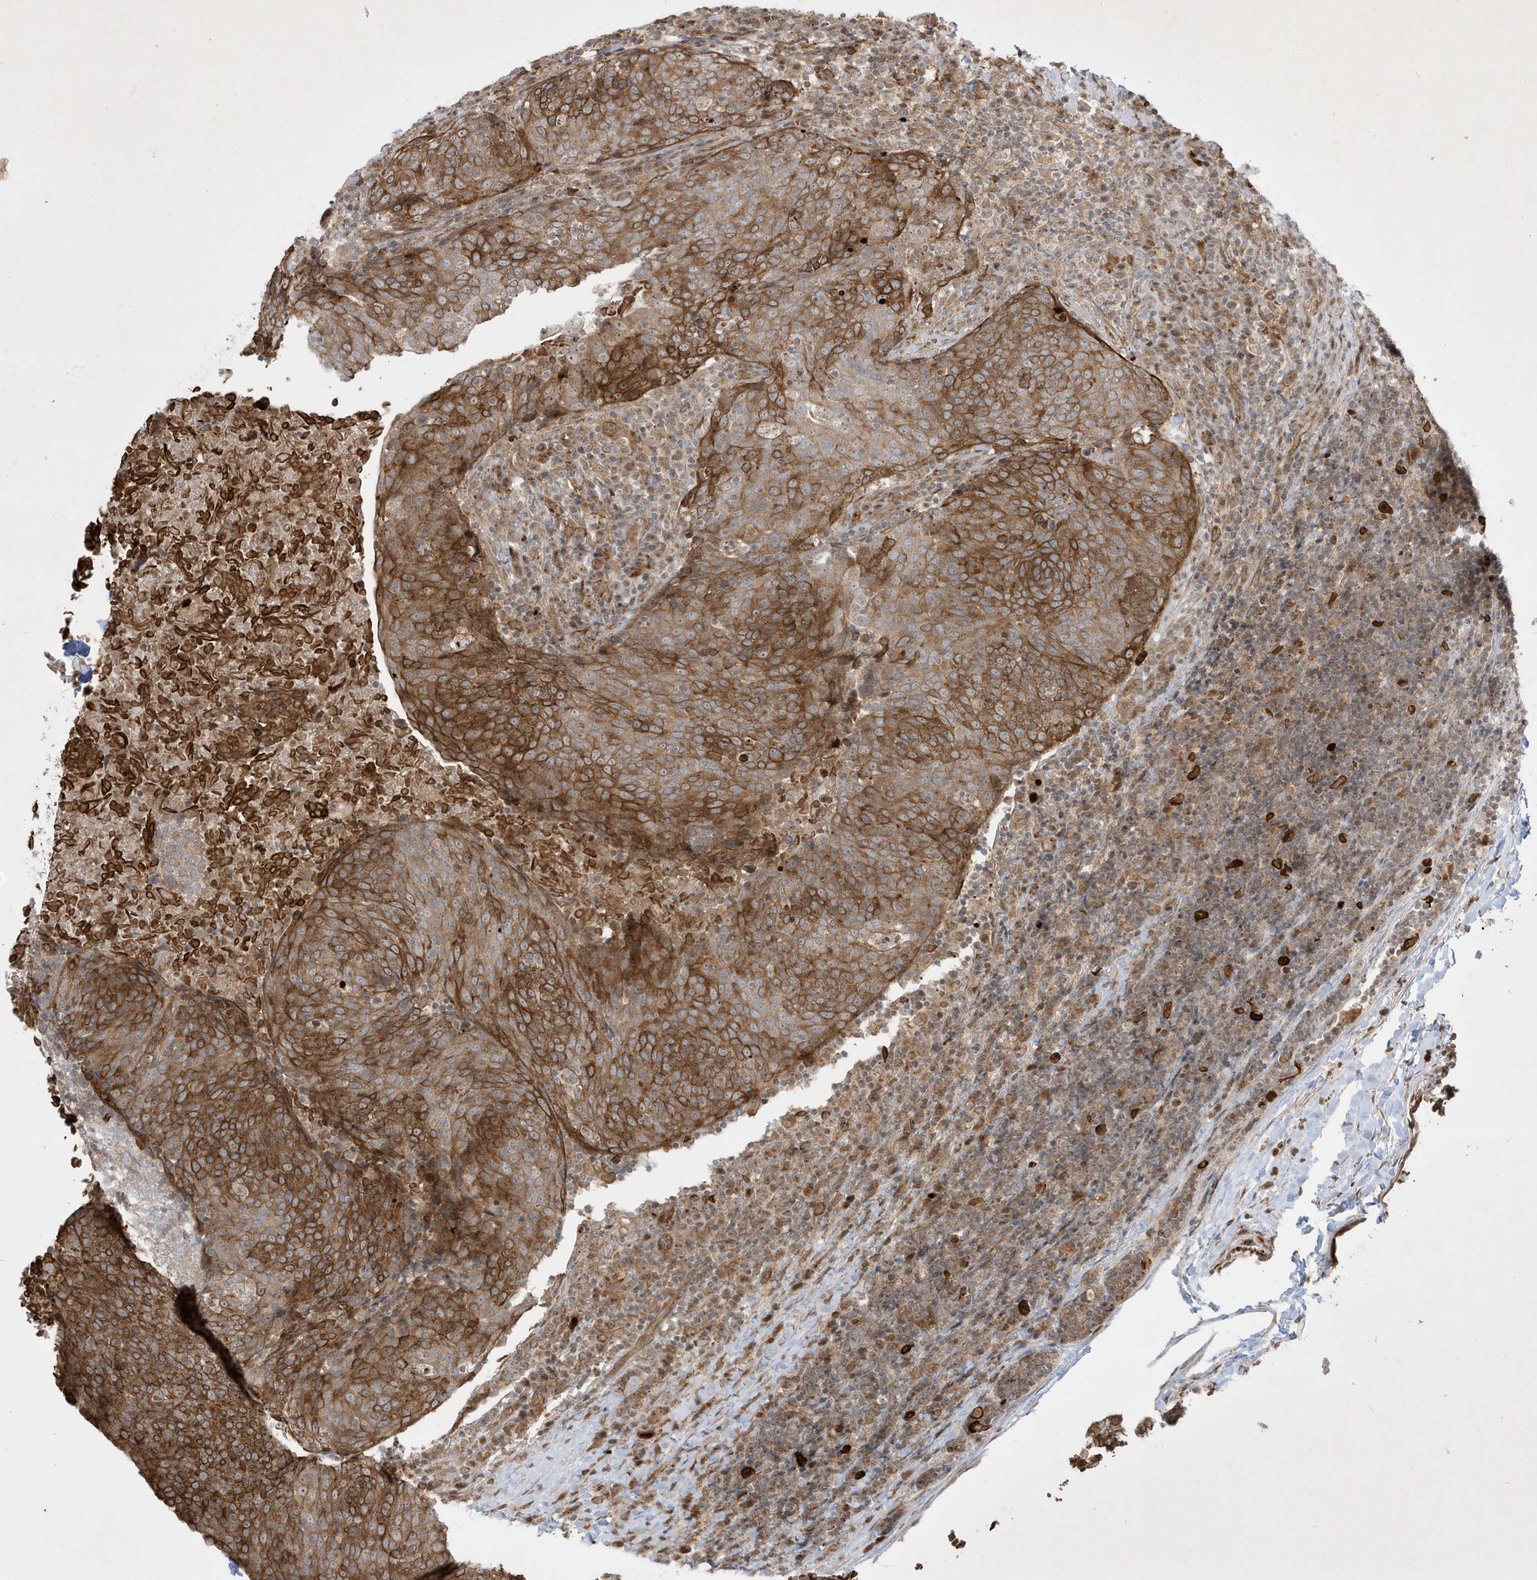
{"staining": {"intensity": "strong", "quantity": ">75%", "location": "cytoplasmic/membranous"}, "tissue": "head and neck cancer", "cell_type": "Tumor cells", "image_type": "cancer", "snomed": [{"axis": "morphology", "description": "Squamous cell carcinoma, NOS"}, {"axis": "morphology", "description": "Squamous cell carcinoma, metastatic, NOS"}, {"axis": "topography", "description": "Lymph node"}, {"axis": "topography", "description": "Head-Neck"}], "caption": "Immunohistochemical staining of human head and neck cancer shows high levels of strong cytoplasmic/membranous protein expression in about >75% of tumor cells.", "gene": "IFT57", "patient": {"sex": "male", "age": 62}}